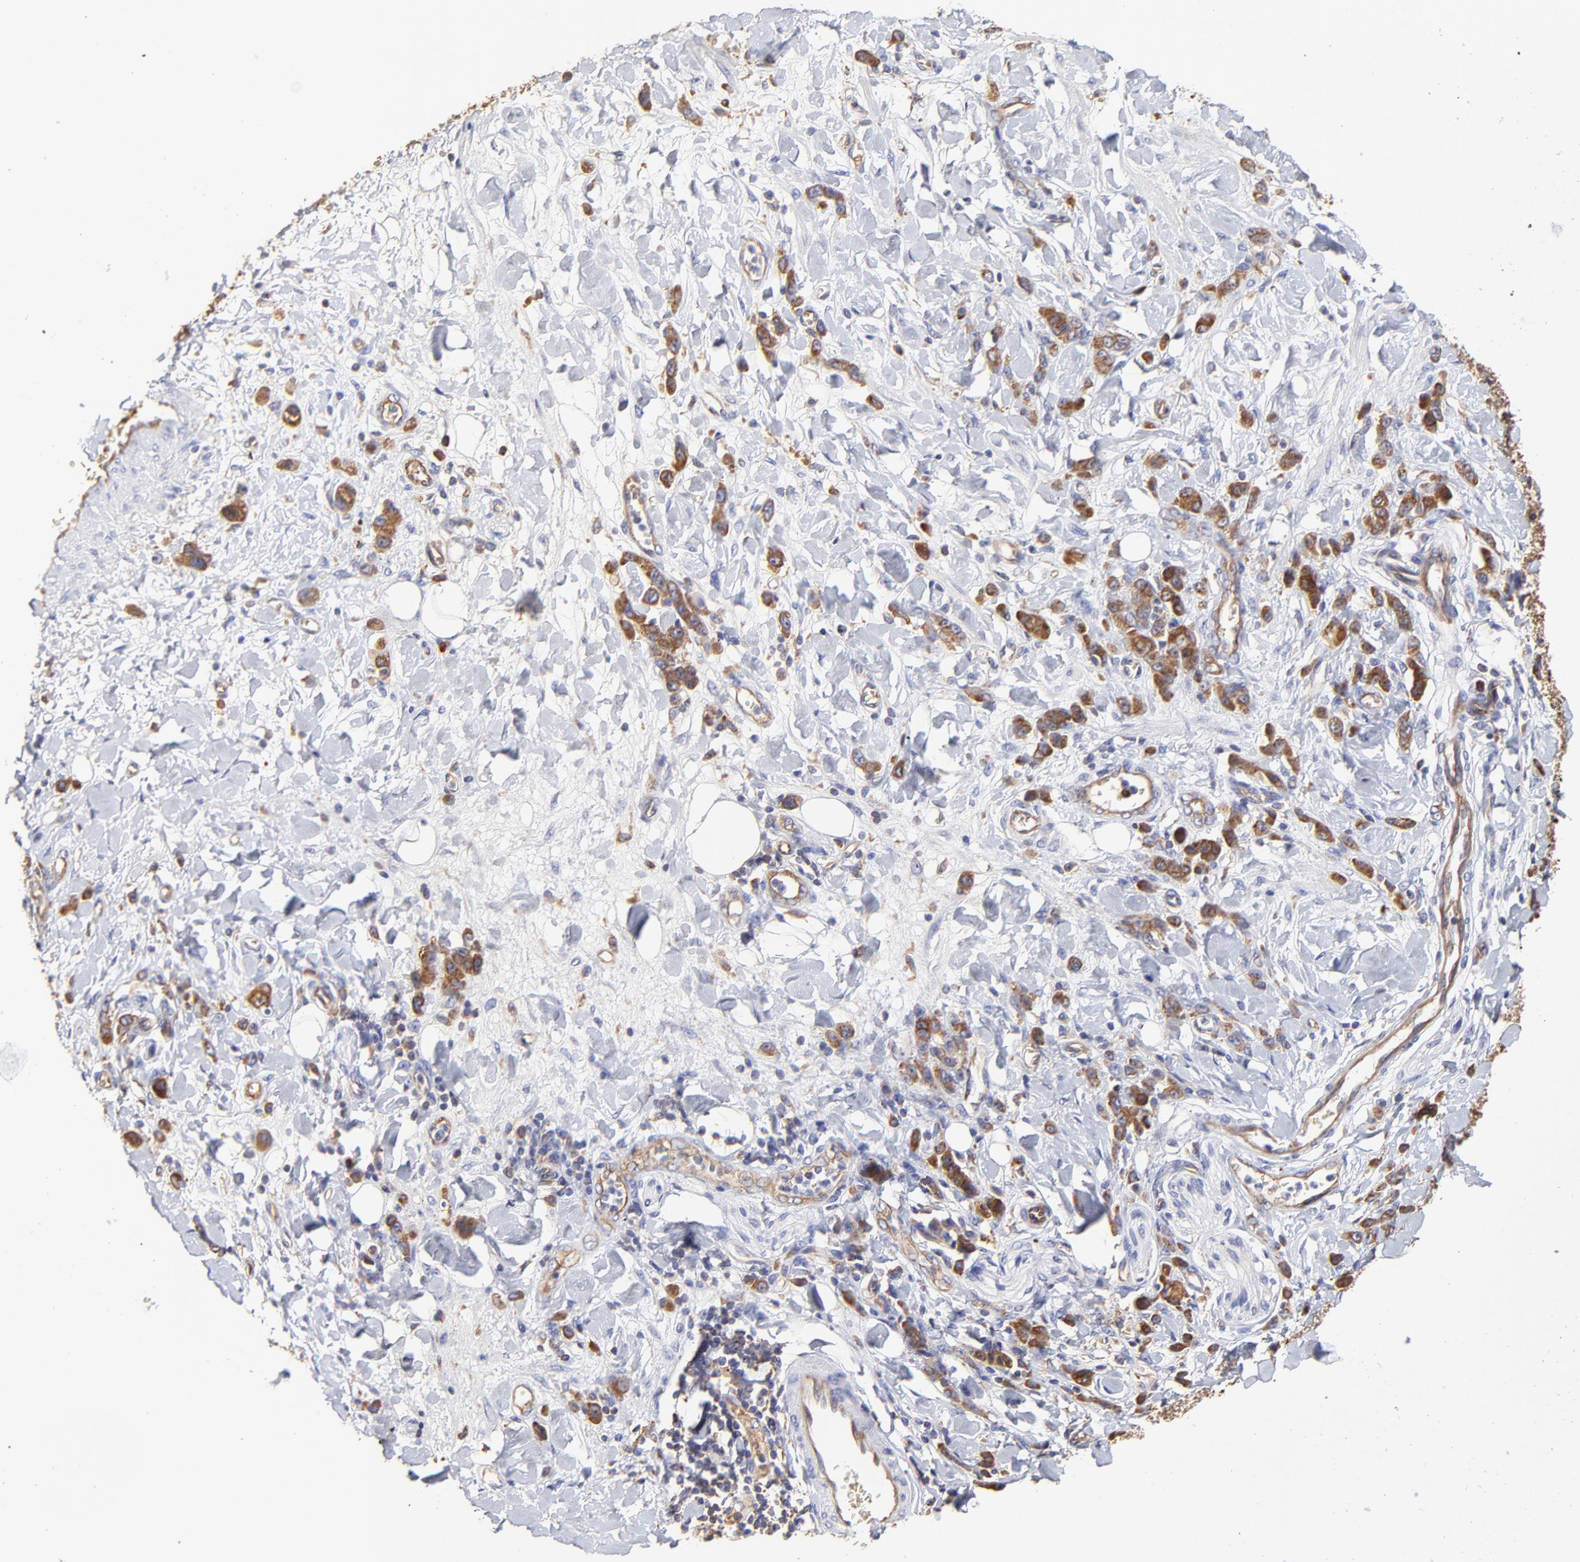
{"staining": {"intensity": "moderate", "quantity": ">75%", "location": "cytoplasmic/membranous"}, "tissue": "stomach cancer", "cell_type": "Tumor cells", "image_type": "cancer", "snomed": [{"axis": "morphology", "description": "Normal tissue, NOS"}, {"axis": "morphology", "description": "Adenocarcinoma, NOS"}, {"axis": "topography", "description": "Stomach"}], "caption": "Tumor cells reveal moderate cytoplasmic/membranous positivity in approximately >75% of cells in stomach adenocarcinoma.", "gene": "CD2AP", "patient": {"sex": "male", "age": 82}}